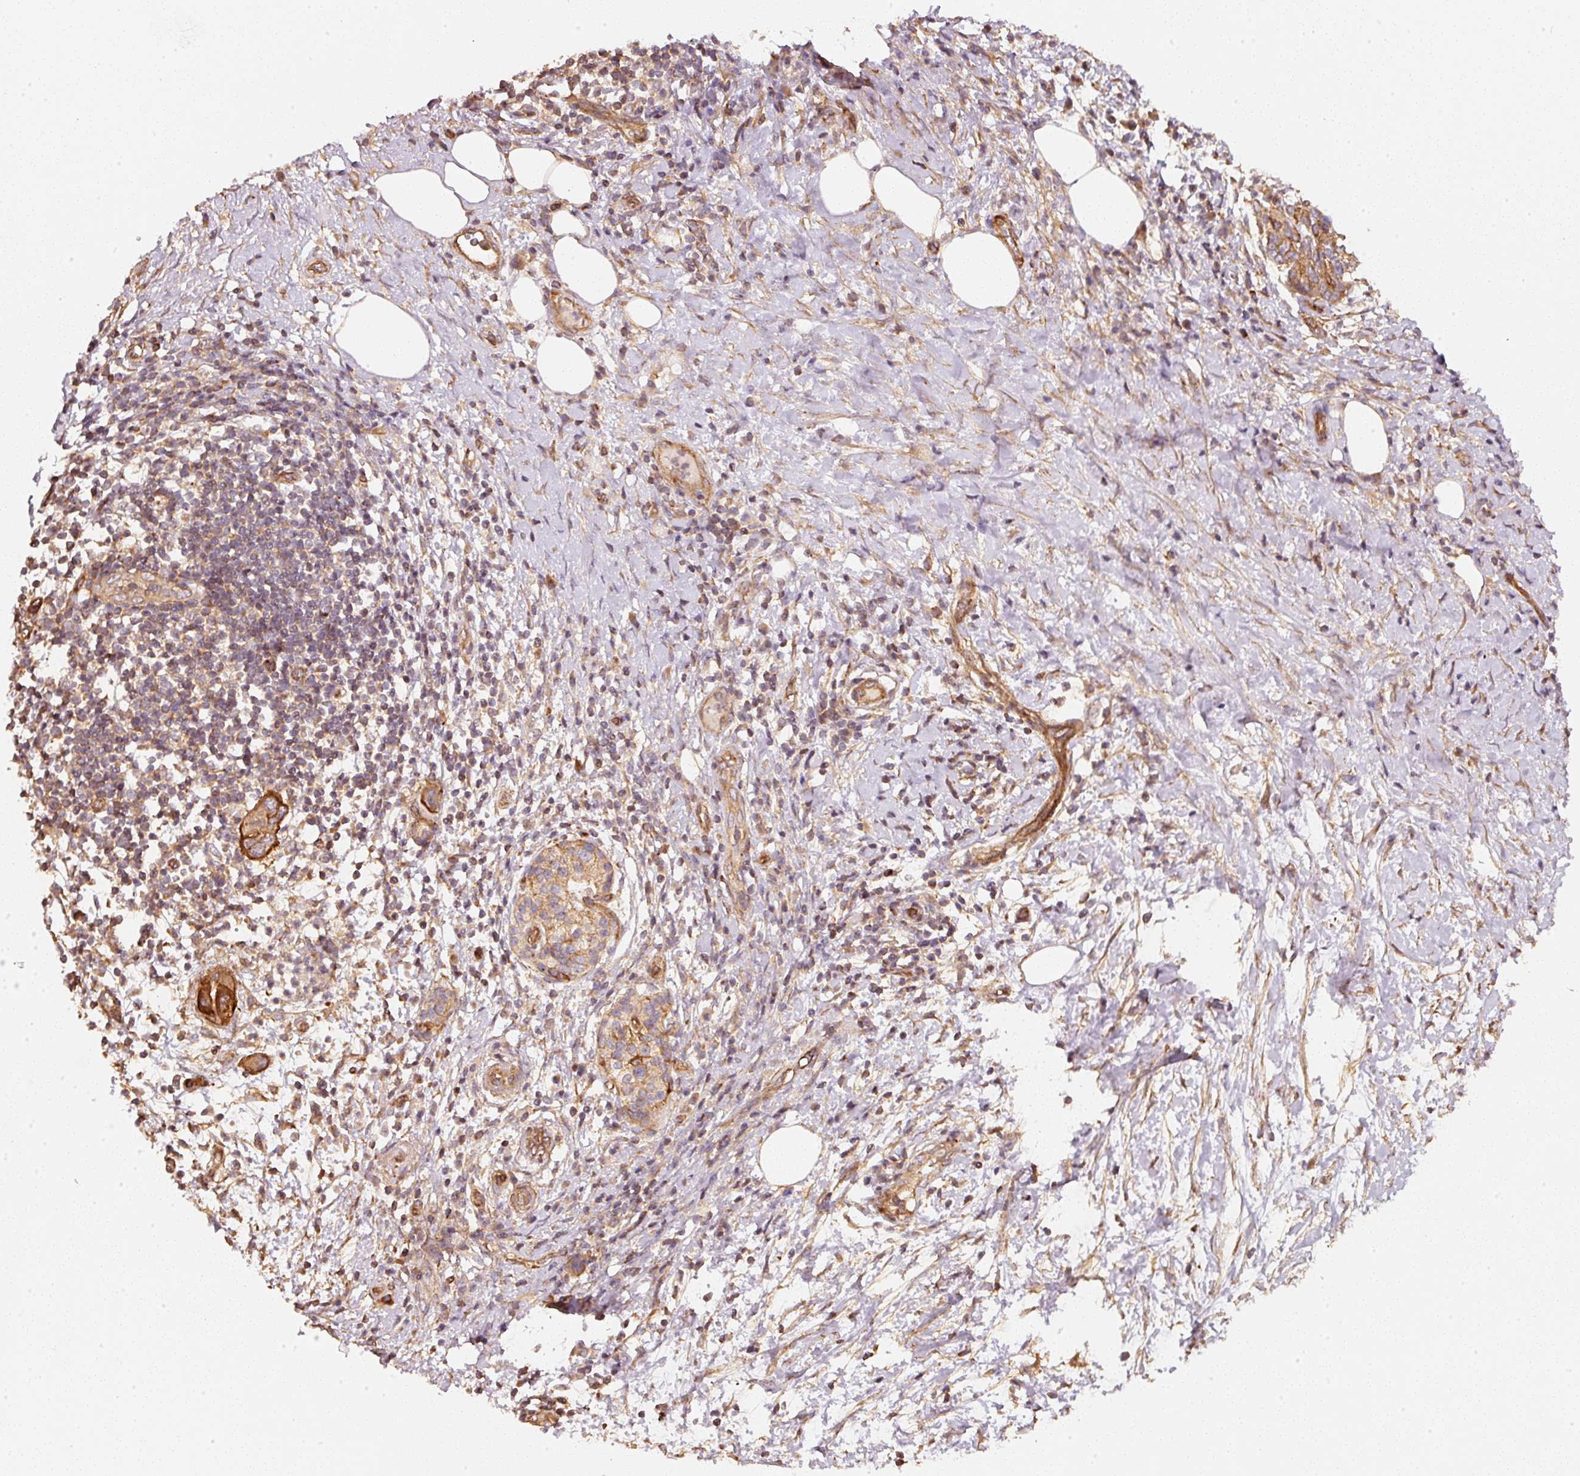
{"staining": {"intensity": "strong", "quantity": ">75%", "location": "cytoplasmic/membranous"}, "tissue": "pancreatic cancer", "cell_type": "Tumor cells", "image_type": "cancer", "snomed": [{"axis": "morphology", "description": "Adenocarcinoma, NOS"}, {"axis": "topography", "description": "Pancreas"}], "caption": "IHC image of human pancreatic cancer stained for a protein (brown), which exhibits high levels of strong cytoplasmic/membranous positivity in approximately >75% of tumor cells.", "gene": "CEP95", "patient": {"sex": "female", "age": 73}}